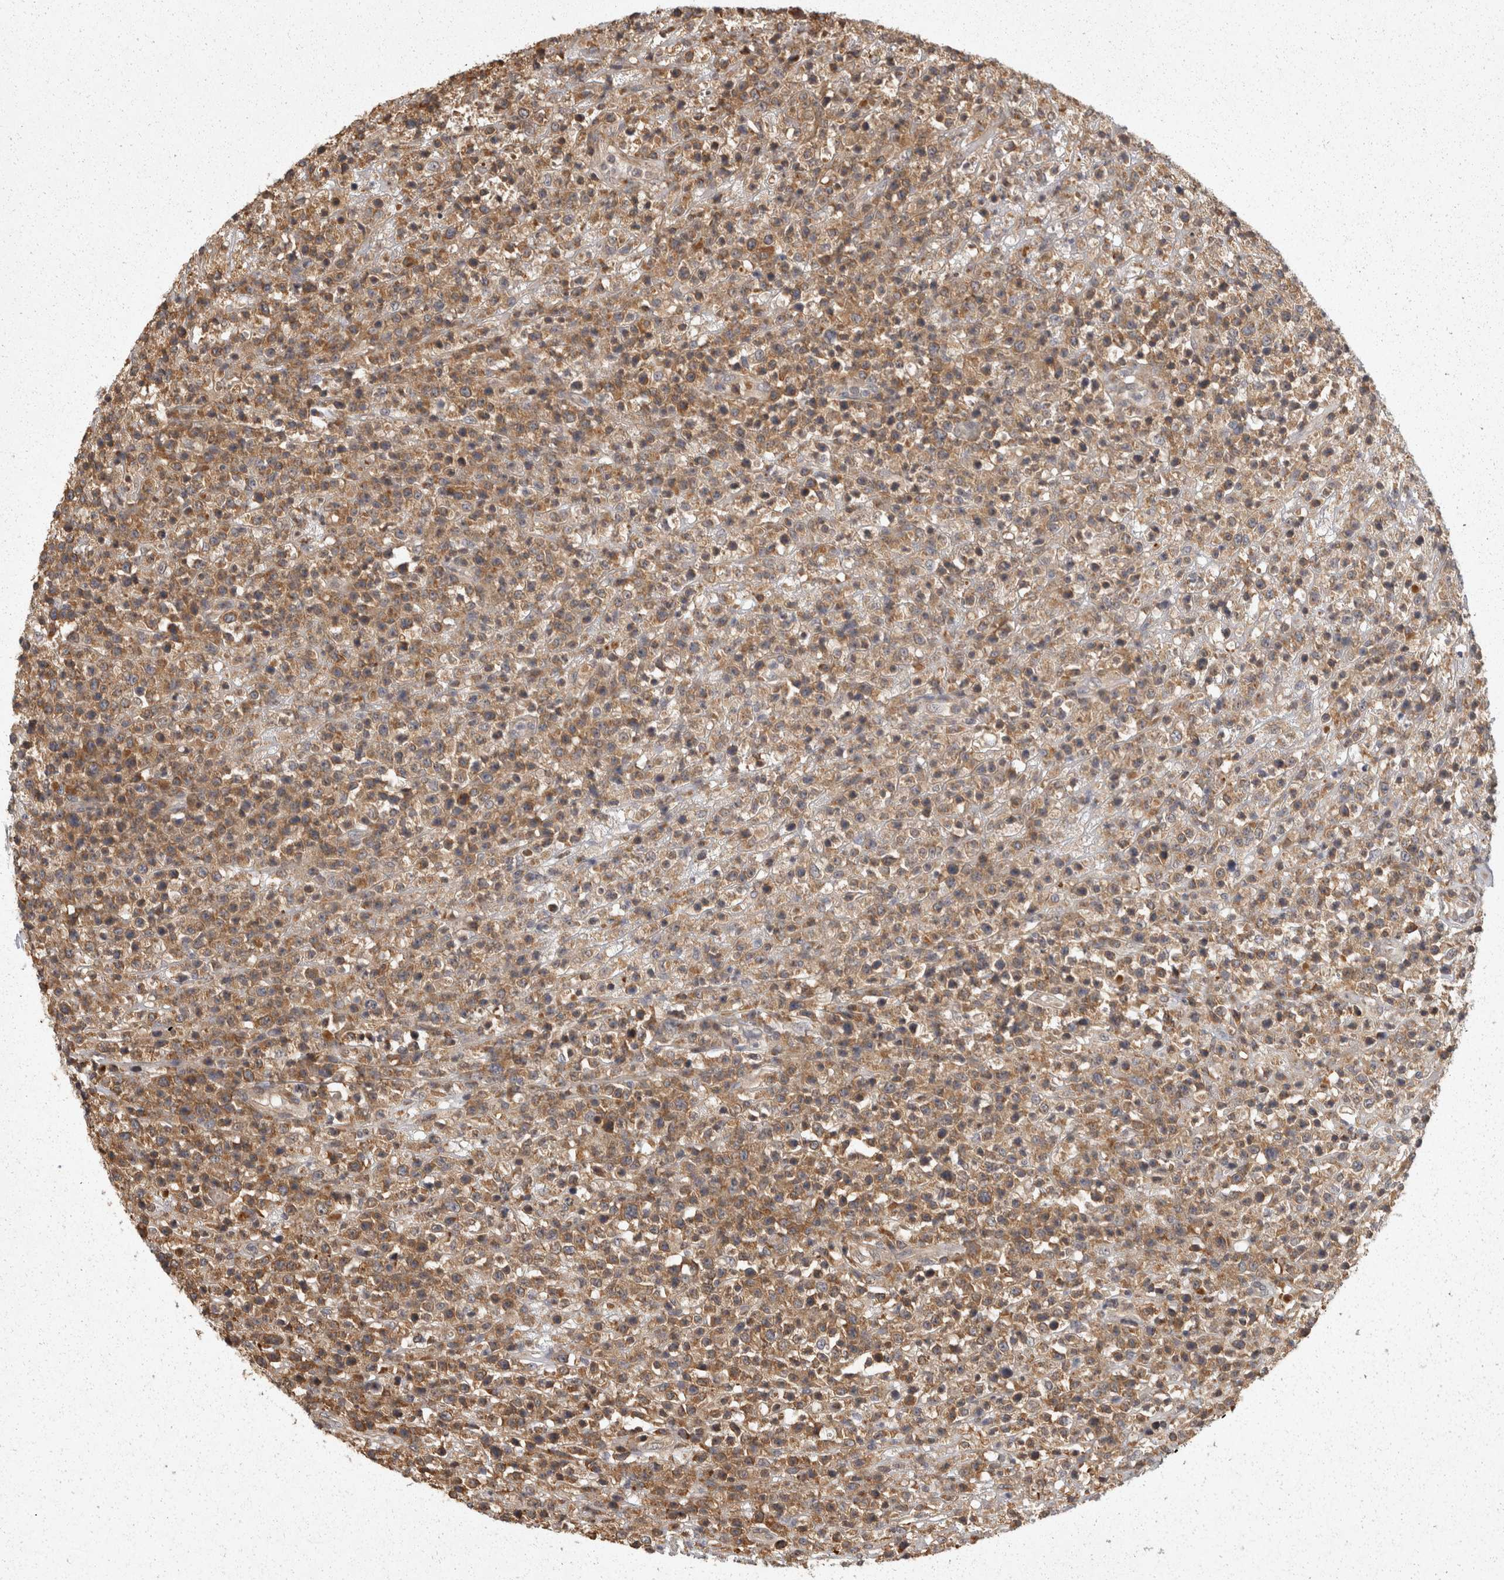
{"staining": {"intensity": "moderate", "quantity": ">75%", "location": "cytoplasmic/membranous"}, "tissue": "lymphoma", "cell_type": "Tumor cells", "image_type": "cancer", "snomed": [{"axis": "morphology", "description": "Malignant lymphoma, non-Hodgkin's type, High grade"}, {"axis": "topography", "description": "Colon"}], "caption": "The immunohistochemical stain shows moderate cytoplasmic/membranous staining in tumor cells of high-grade malignant lymphoma, non-Hodgkin's type tissue.", "gene": "ACAT2", "patient": {"sex": "female", "age": 53}}